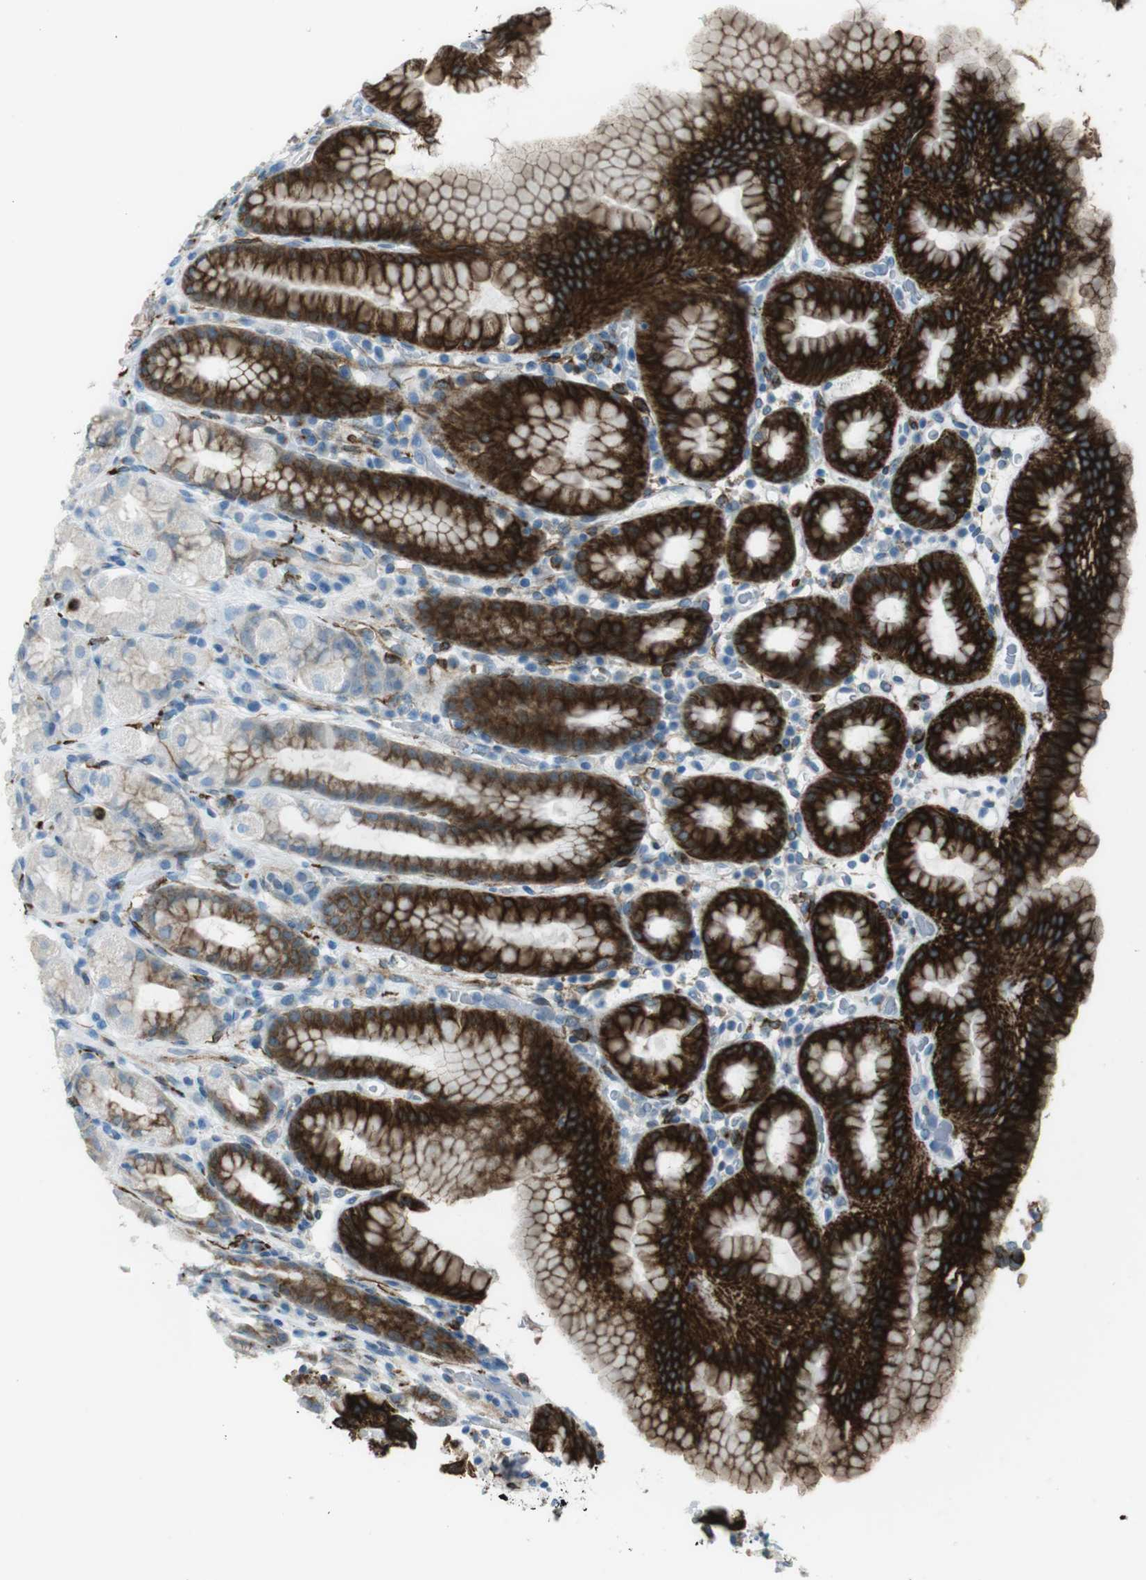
{"staining": {"intensity": "strong", "quantity": "<25%", "location": "cytoplasmic/membranous"}, "tissue": "stomach", "cell_type": "Glandular cells", "image_type": "normal", "snomed": [{"axis": "morphology", "description": "Normal tissue, NOS"}, {"axis": "topography", "description": "Stomach, upper"}], "caption": "About <25% of glandular cells in normal human stomach exhibit strong cytoplasmic/membranous protein expression as visualized by brown immunohistochemical staining.", "gene": "TUBB2A", "patient": {"sex": "male", "age": 68}}